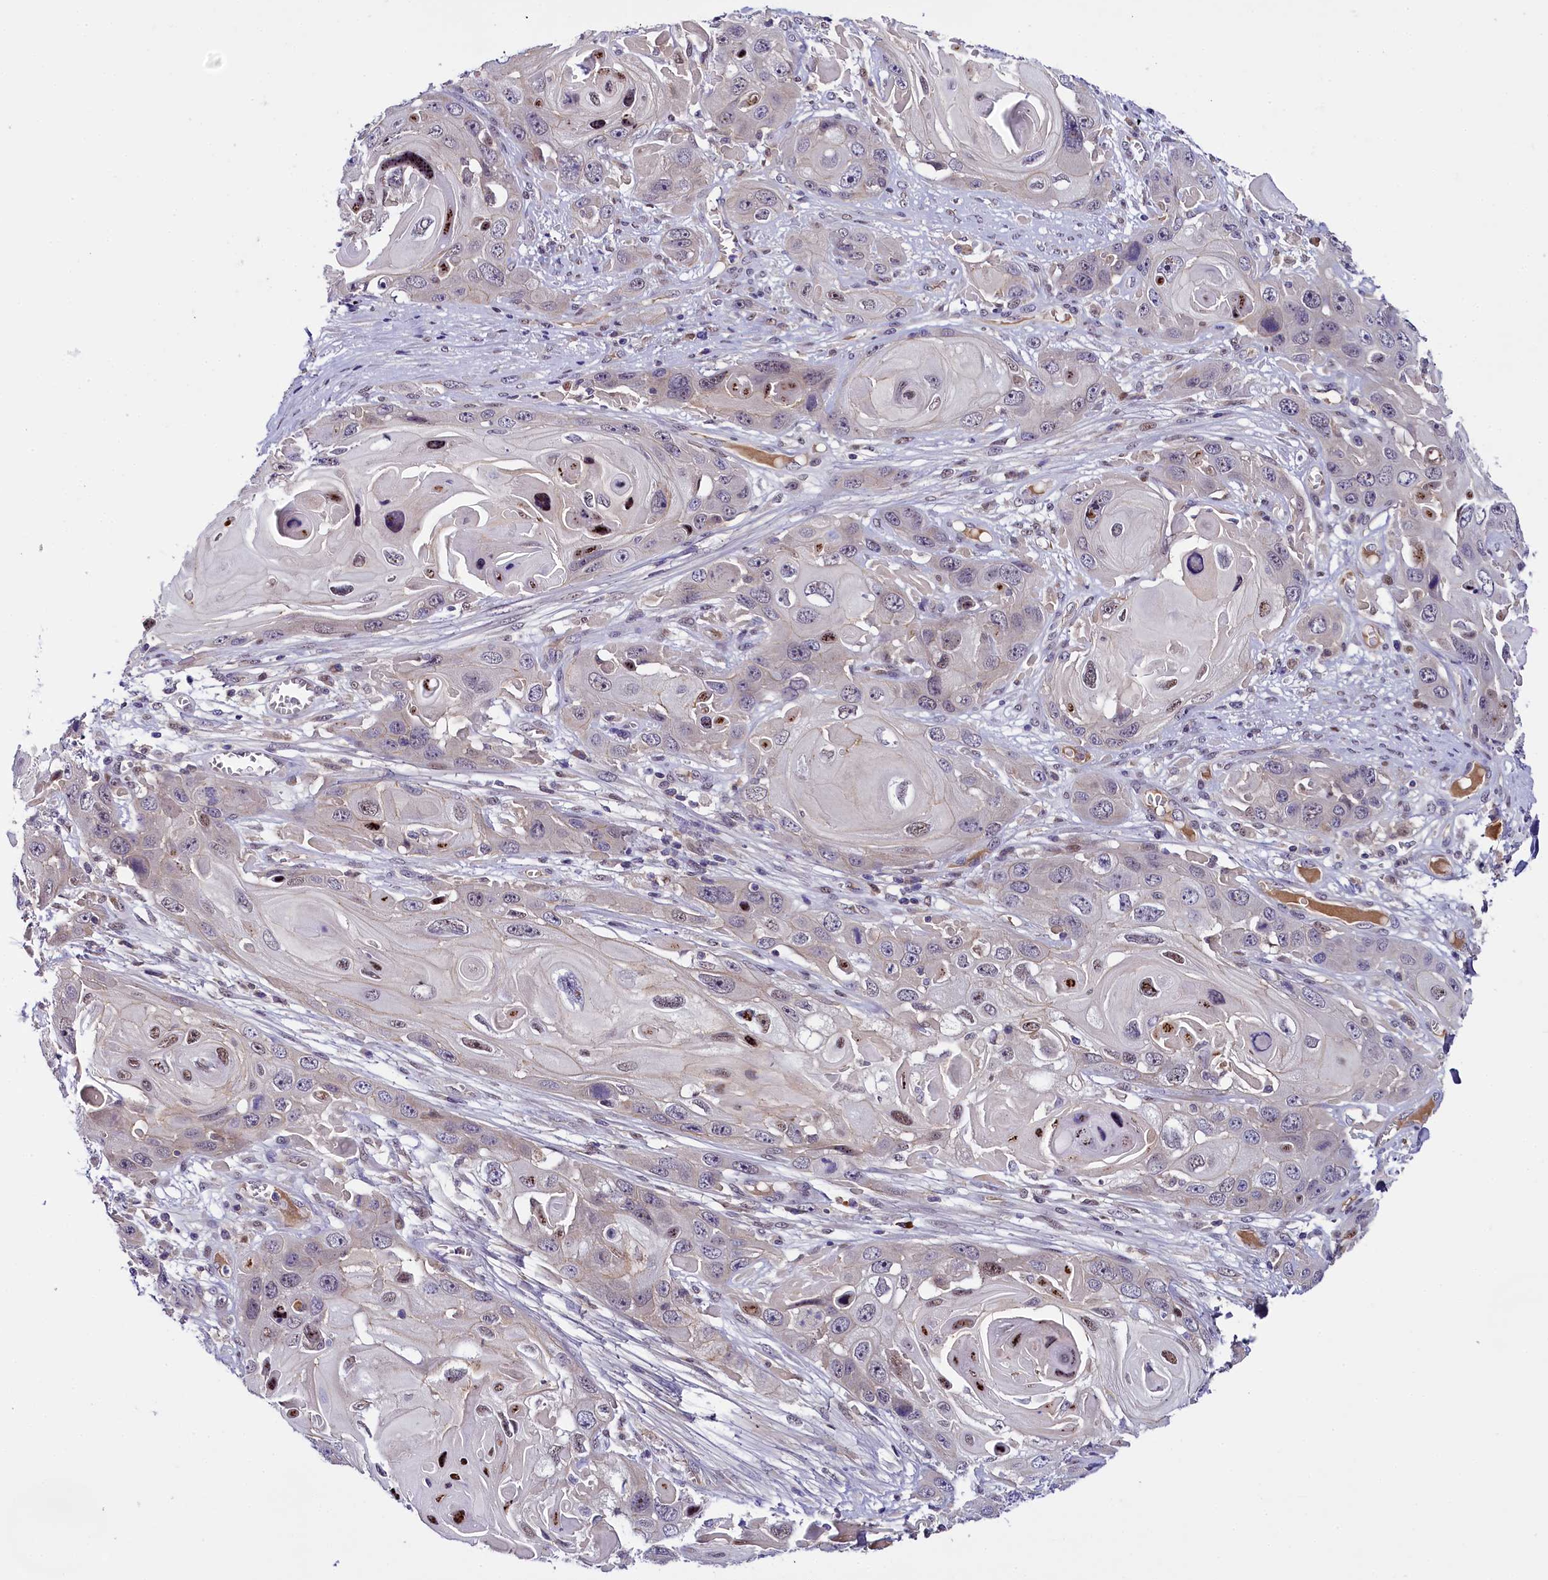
{"staining": {"intensity": "weak", "quantity": "<25%", "location": "nuclear"}, "tissue": "skin cancer", "cell_type": "Tumor cells", "image_type": "cancer", "snomed": [{"axis": "morphology", "description": "Squamous cell carcinoma, NOS"}, {"axis": "topography", "description": "Skin"}], "caption": "DAB (3,3'-diaminobenzidine) immunohistochemical staining of human skin cancer exhibits no significant staining in tumor cells.", "gene": "ENKD1", "patient": {"sex": "male", "age": 55}}